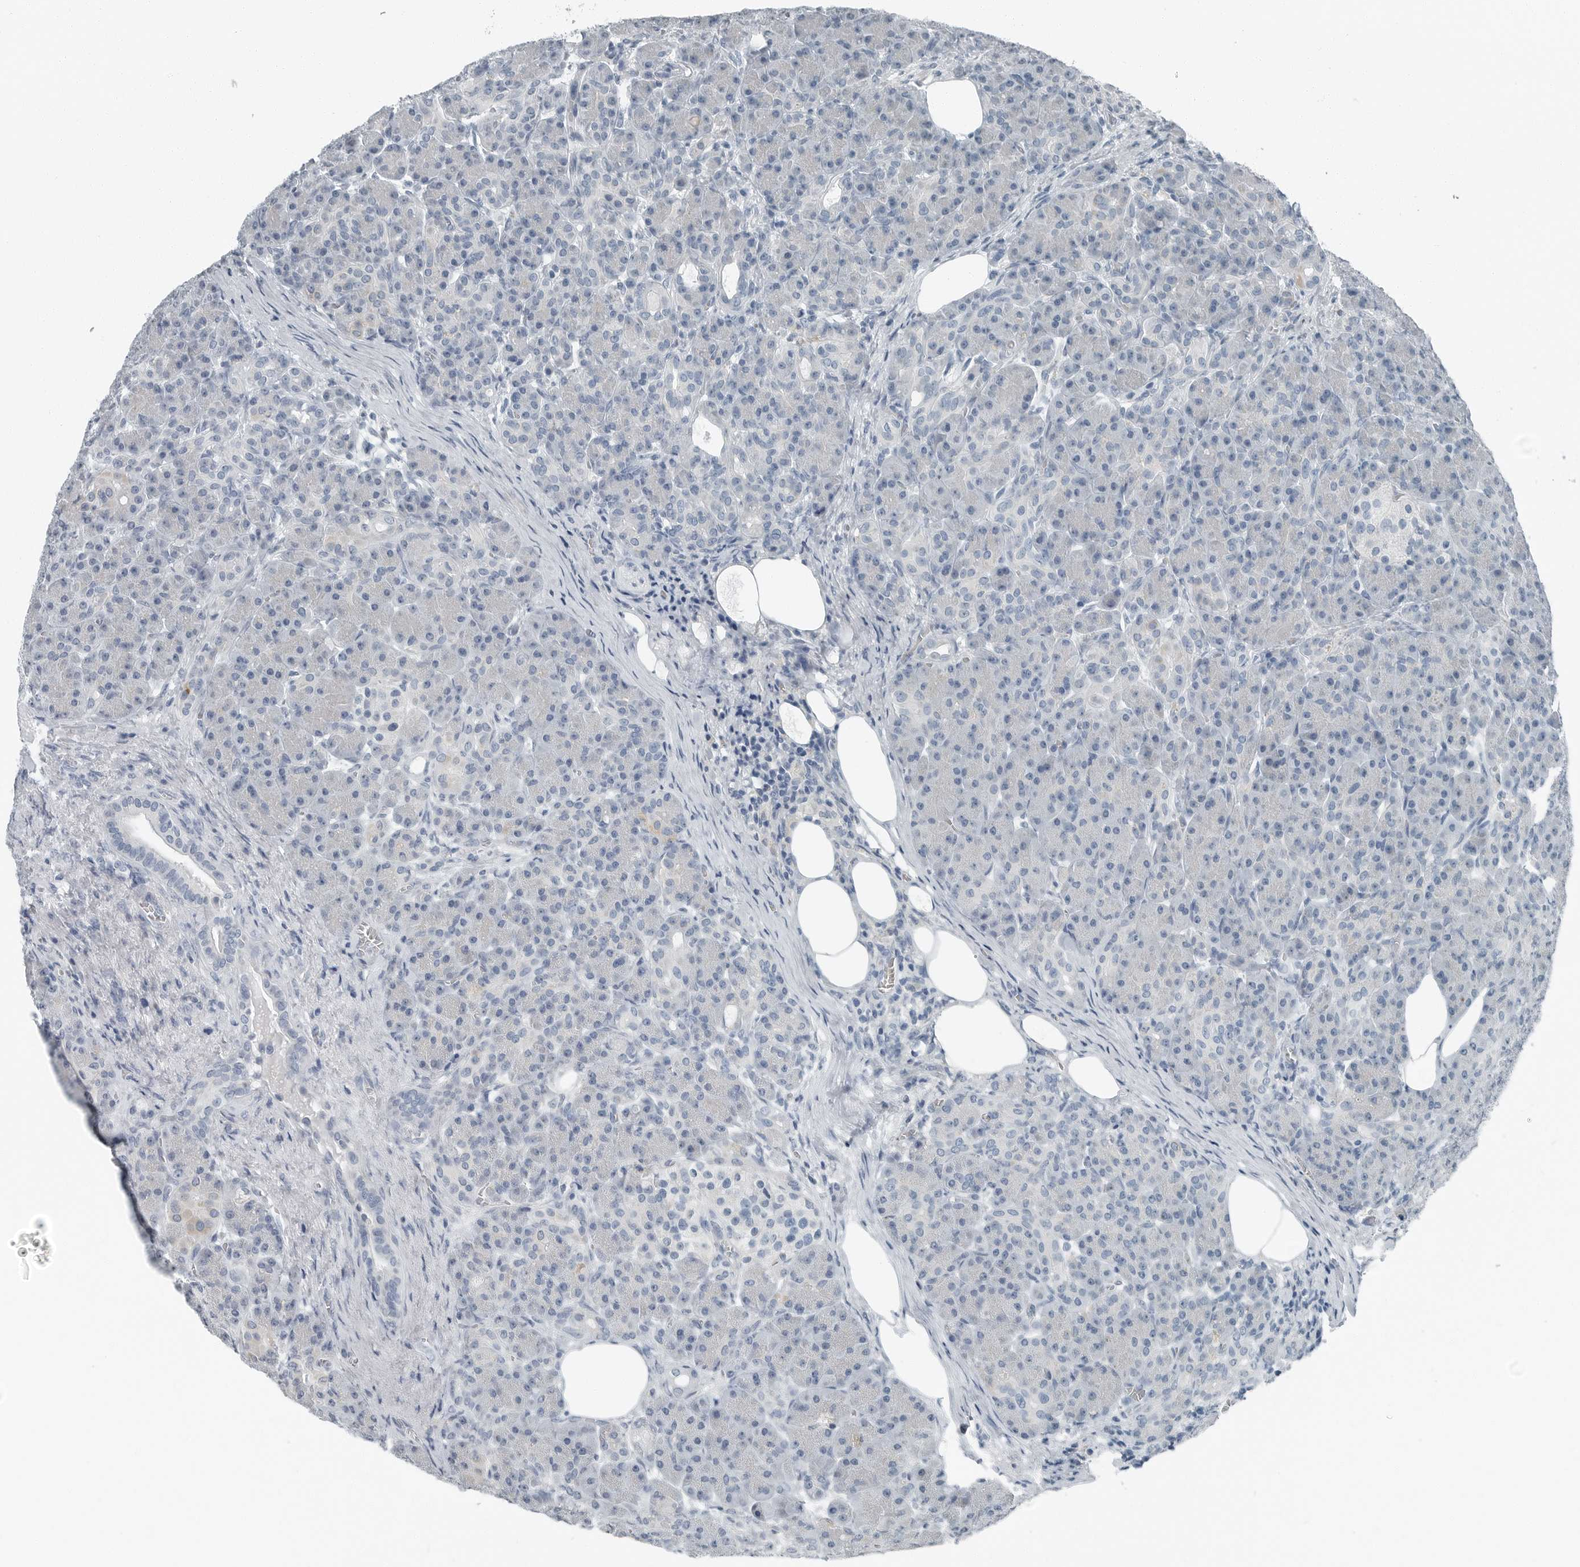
{"staining": {"intensity": "negative", "quantity": "none", "location": "none"}, "tissue": "pancreas", "cell_type": "Exocrine glandular cells", "image_type": "normal", "snomed": [{"axis": "morphology", "description": "Normal tissue, NOS"}, {"axis": "topography", "description": "Pancreas"}], "caption": "The image demonstrates no significant expression in exocrine glandular cells of pancreas. (Immunohistochemistry (ihc), brightfield microscopy, high magnification).", "gene": "ZPBP2", "patient": {"sex": "male", "age": 63}}